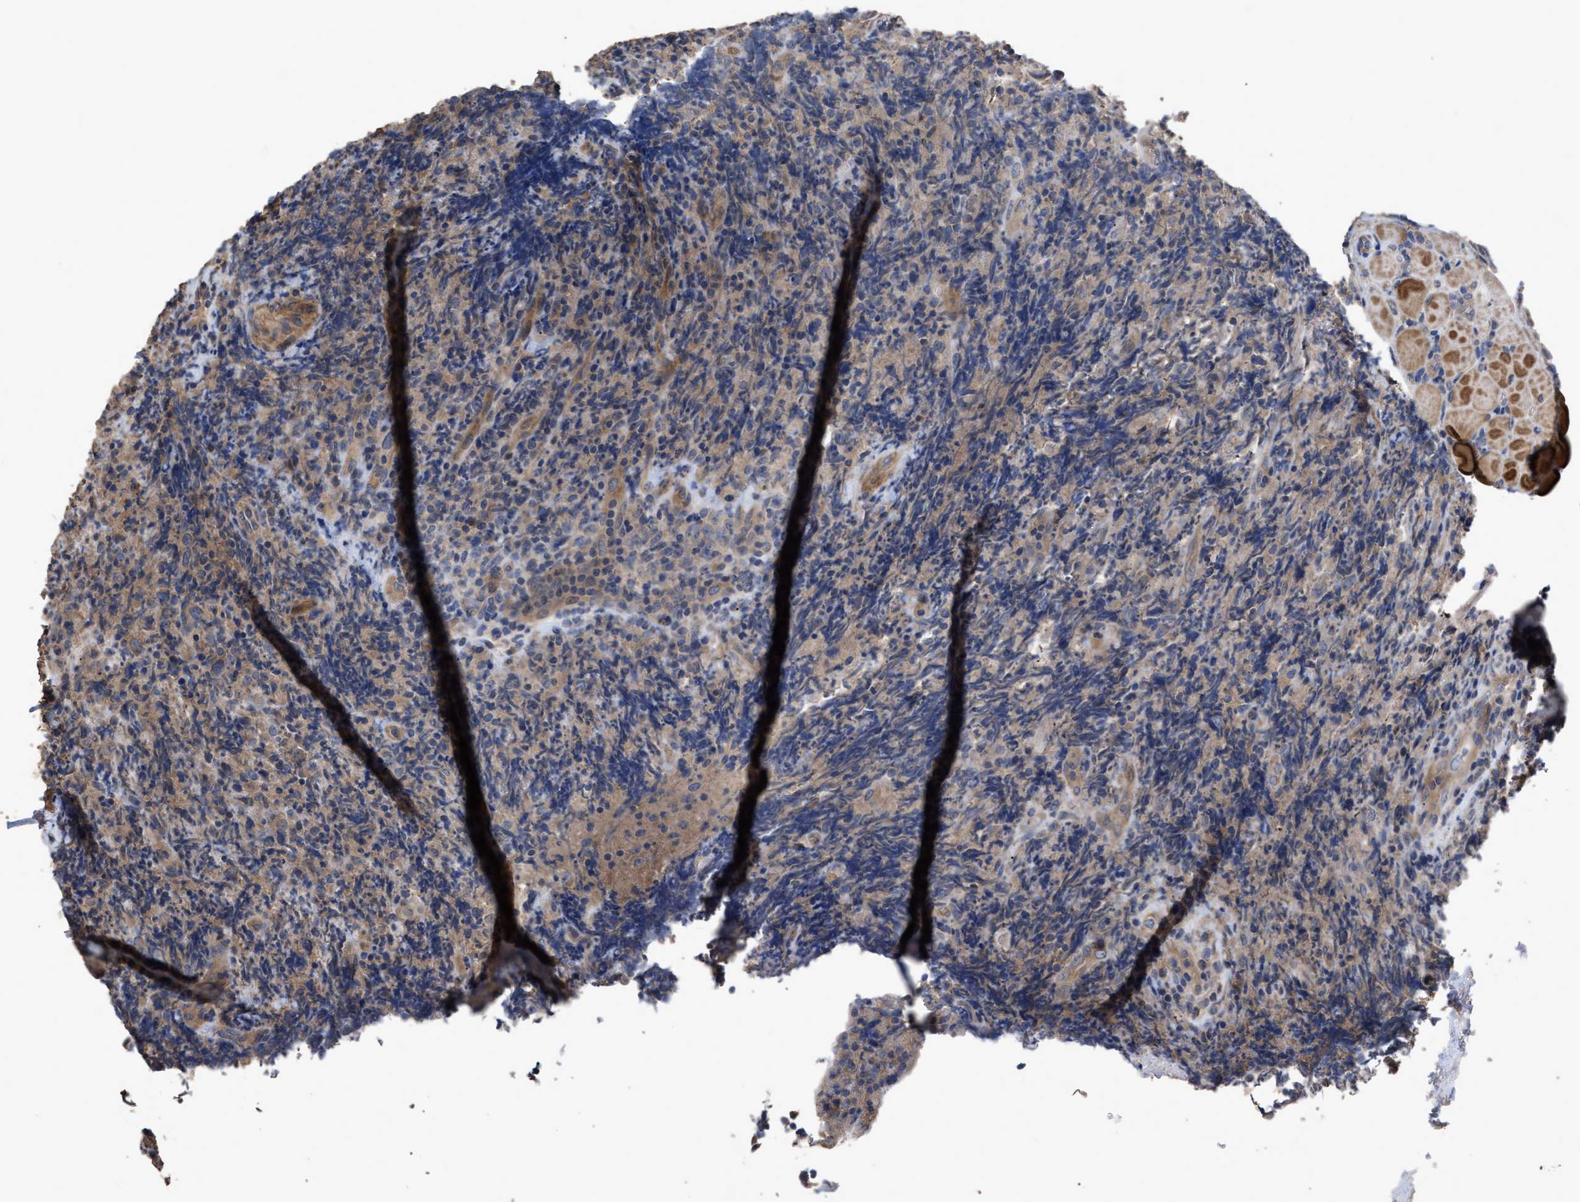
{"staining": {"intensity": "moderate", "quantity": ">75%", "location": "cytoplasmic/membranous"}, "tissue": "lymphoma", "cell_type": "Tumor cells", "image_type": "cancer", "snomed": [{"axis": "morphology", "description": "Malignant lymphoma, non-Hodgkin's type, High grade"}, {"axis": "topography", "description": "Tonsil"}], "caption": "A brown stain highlights moderate cytoplasmic/membranous positivity of a protein in malignant lymphoma, non-Hodgkin's type (high-grade) tumor cells.", "gene": "BTN2A1", "patient": {"sex": "female", "age": 36}}